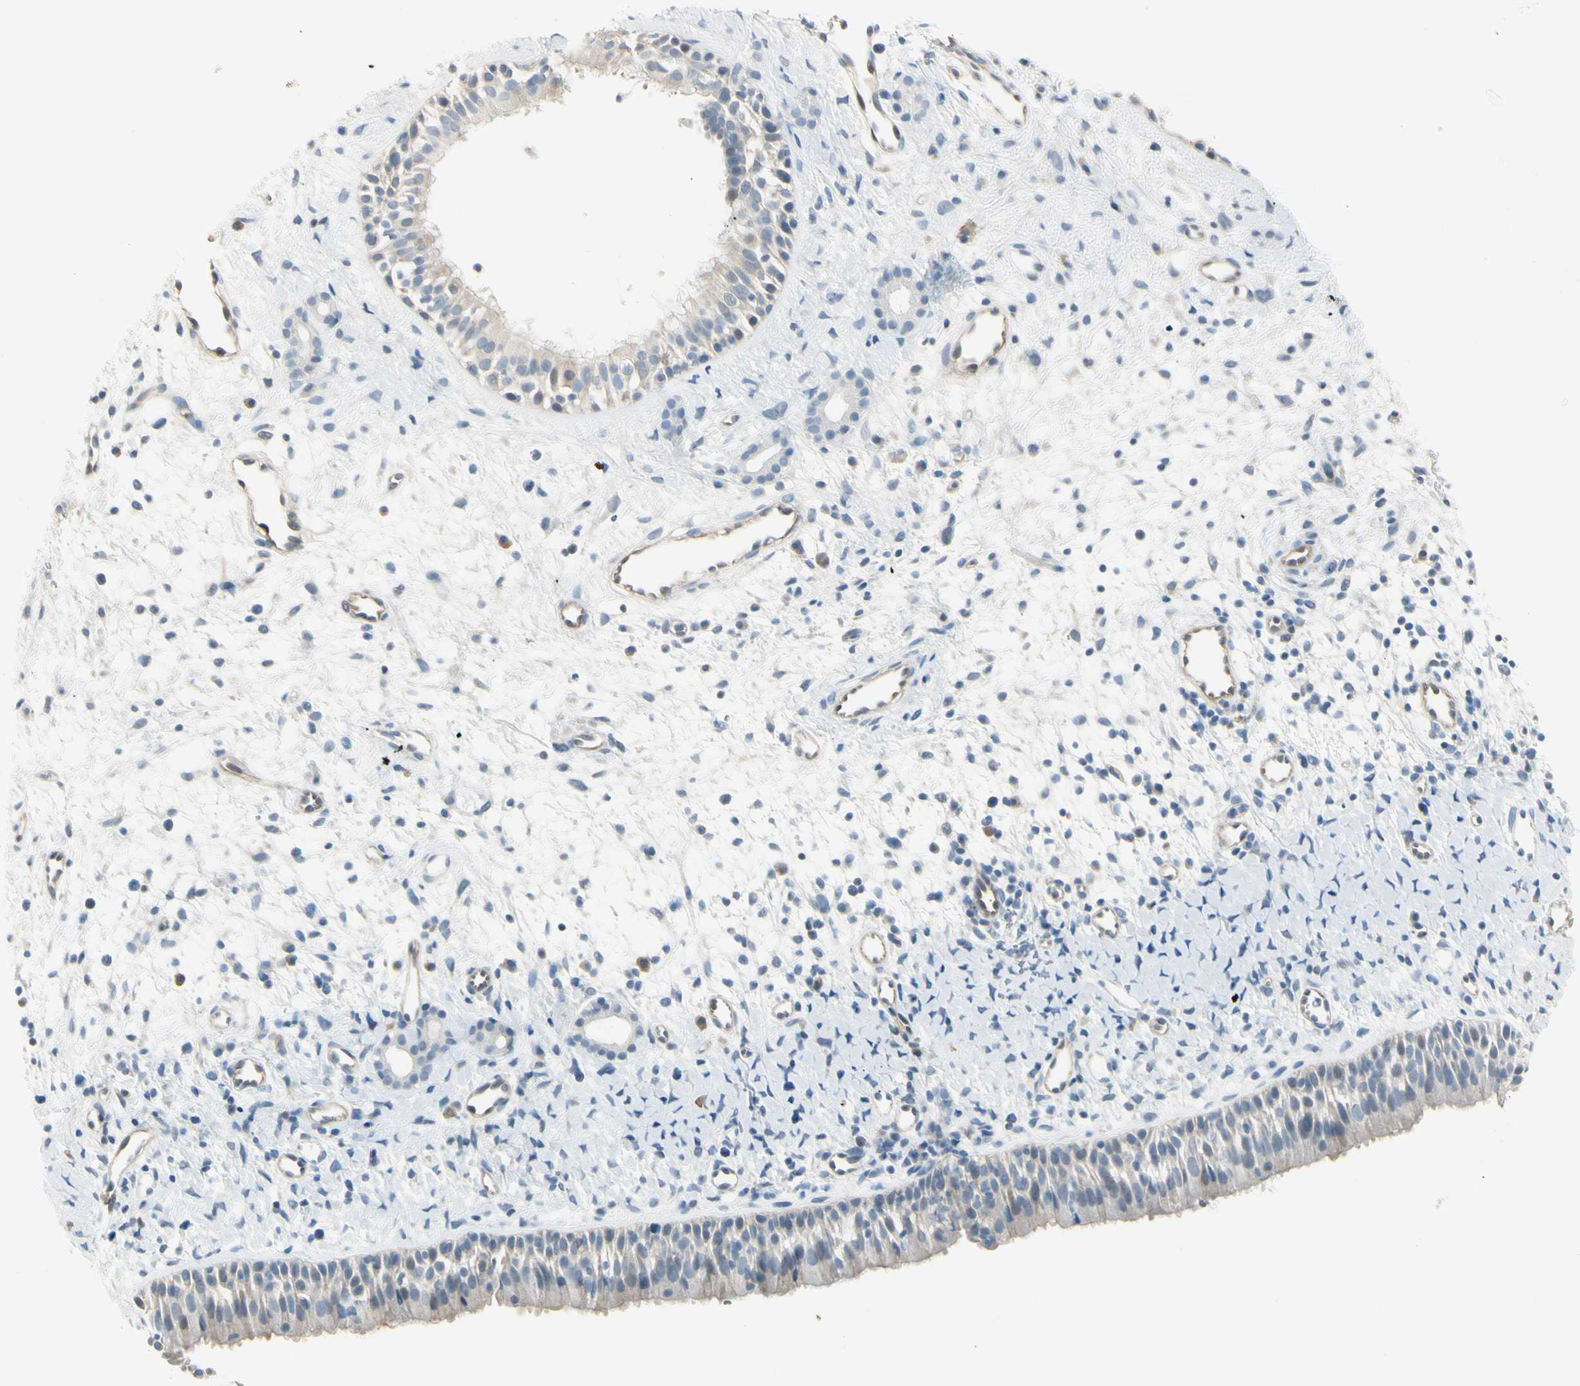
{"staining": {"intensity": "weak", "quantity": "<25%", "location": "cytoplasmic/membranous"}, "tissue": "nasopharynx", "cell_type": "Respiratory epithelial cells", "image_type": "normal", "snomed": [{"axis": "morphology", "description": "Normal tissue, NOS"}, {"axis": "topography", "description": "Nasopharynx"}], "caption": "DAB immunohistochemical staining of benign human nasopharynx displays no significant expression in respiratory epithelial cells.", "gene": "ASB9", "patient": {"sex": "male", "age": 22}}